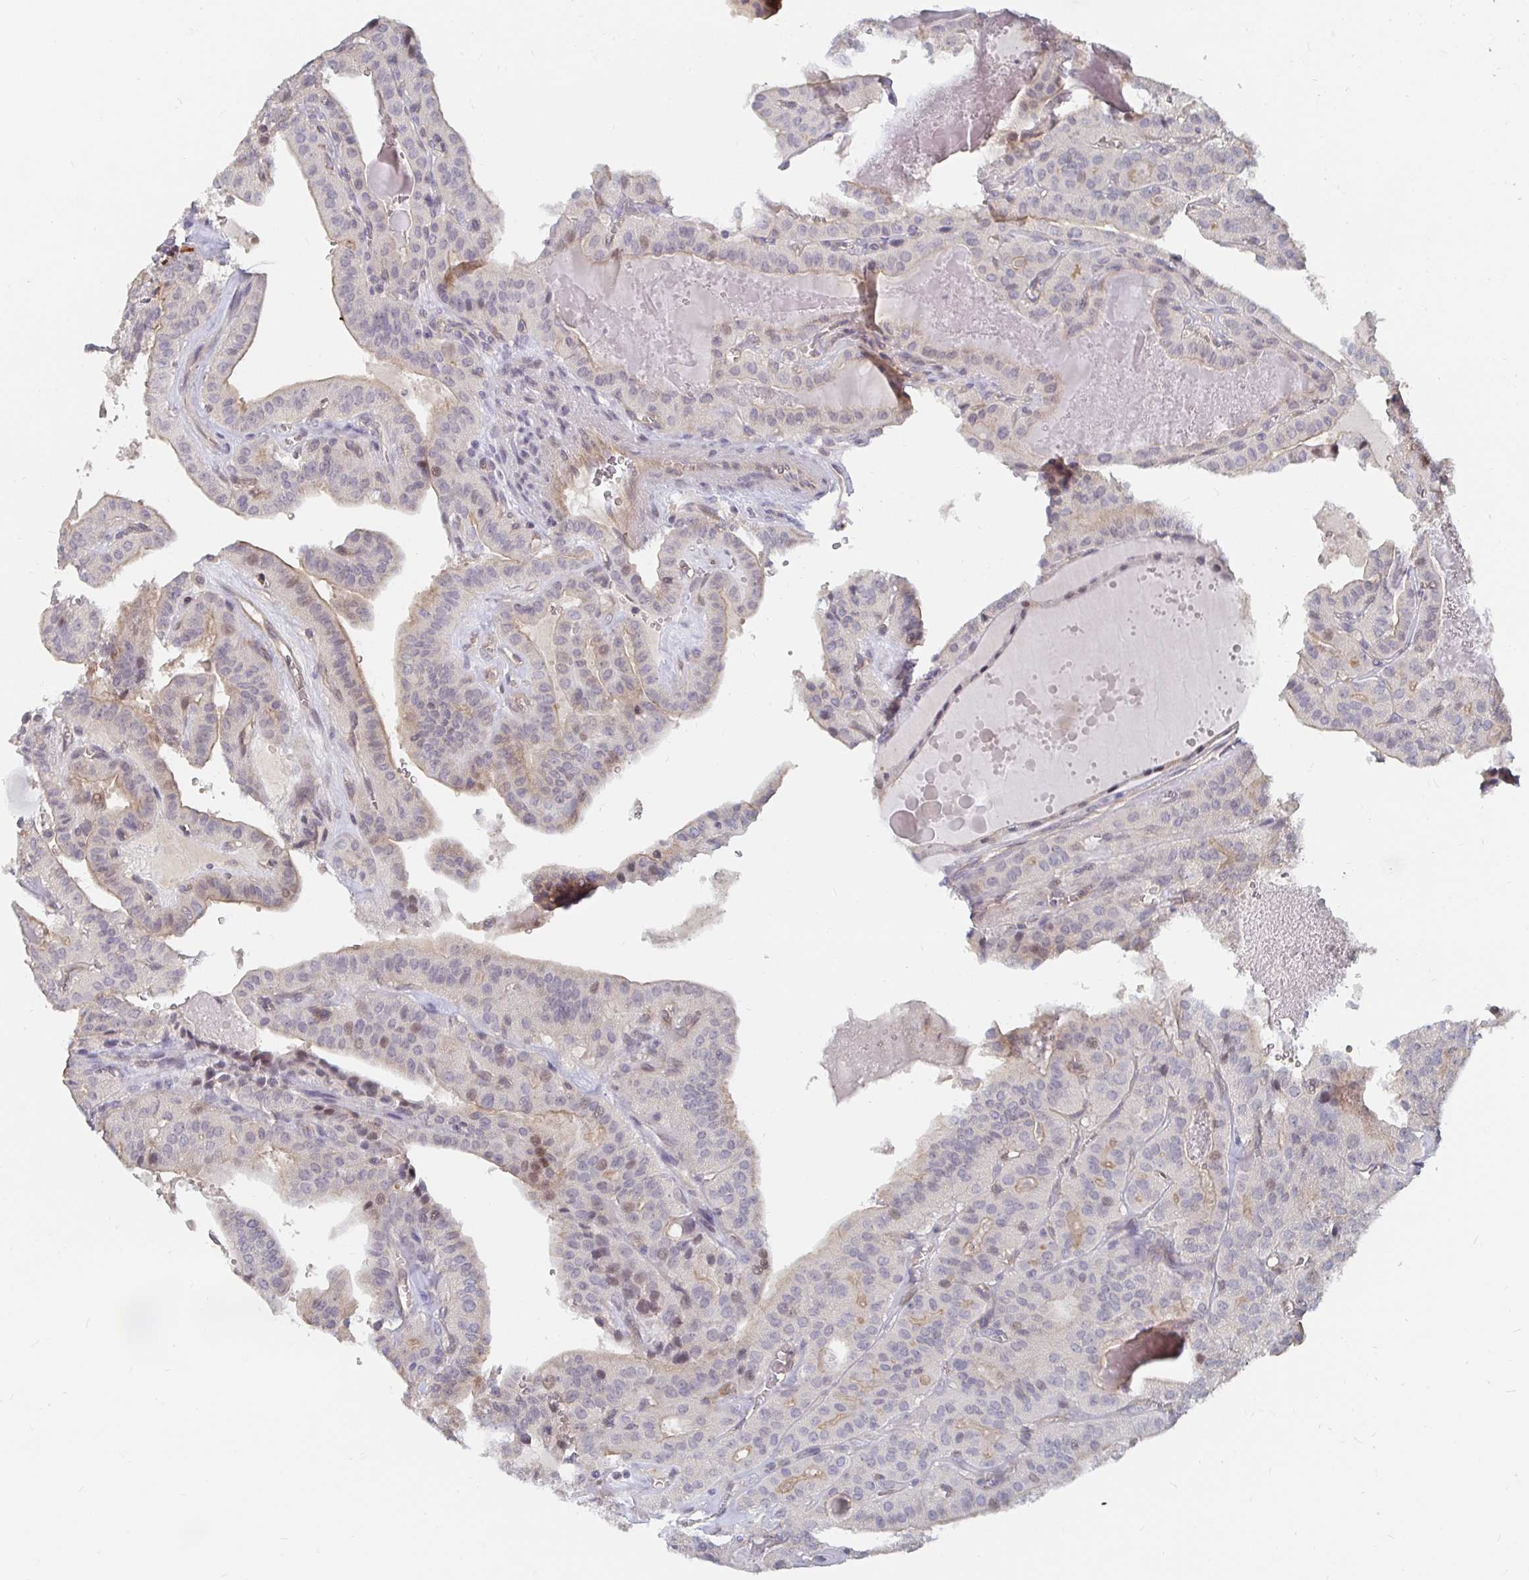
{"staining": {"intensity": "weak", "quantity": "<25%", "location": "cytoplasmic/membranous,nuclear"}, "tissue": "thyroid cancer", "cell_type": "Tumor cells", "image_type": "cancer", "snomed": [{"axis": "morphology", "description": "Papillary adenocarcinoma, NOS"}, {"axis": "topography", "description": "Thyroid gland"}], "caption": "DAB (3,3'-diaminobenzidine) immunohistochemical staining of human papillary adenocarcinoma (thyroid) shows no significant positivity in tumor cells.", "gene": "MEIS1", "patient": {"sex": "male", "age": 52}}